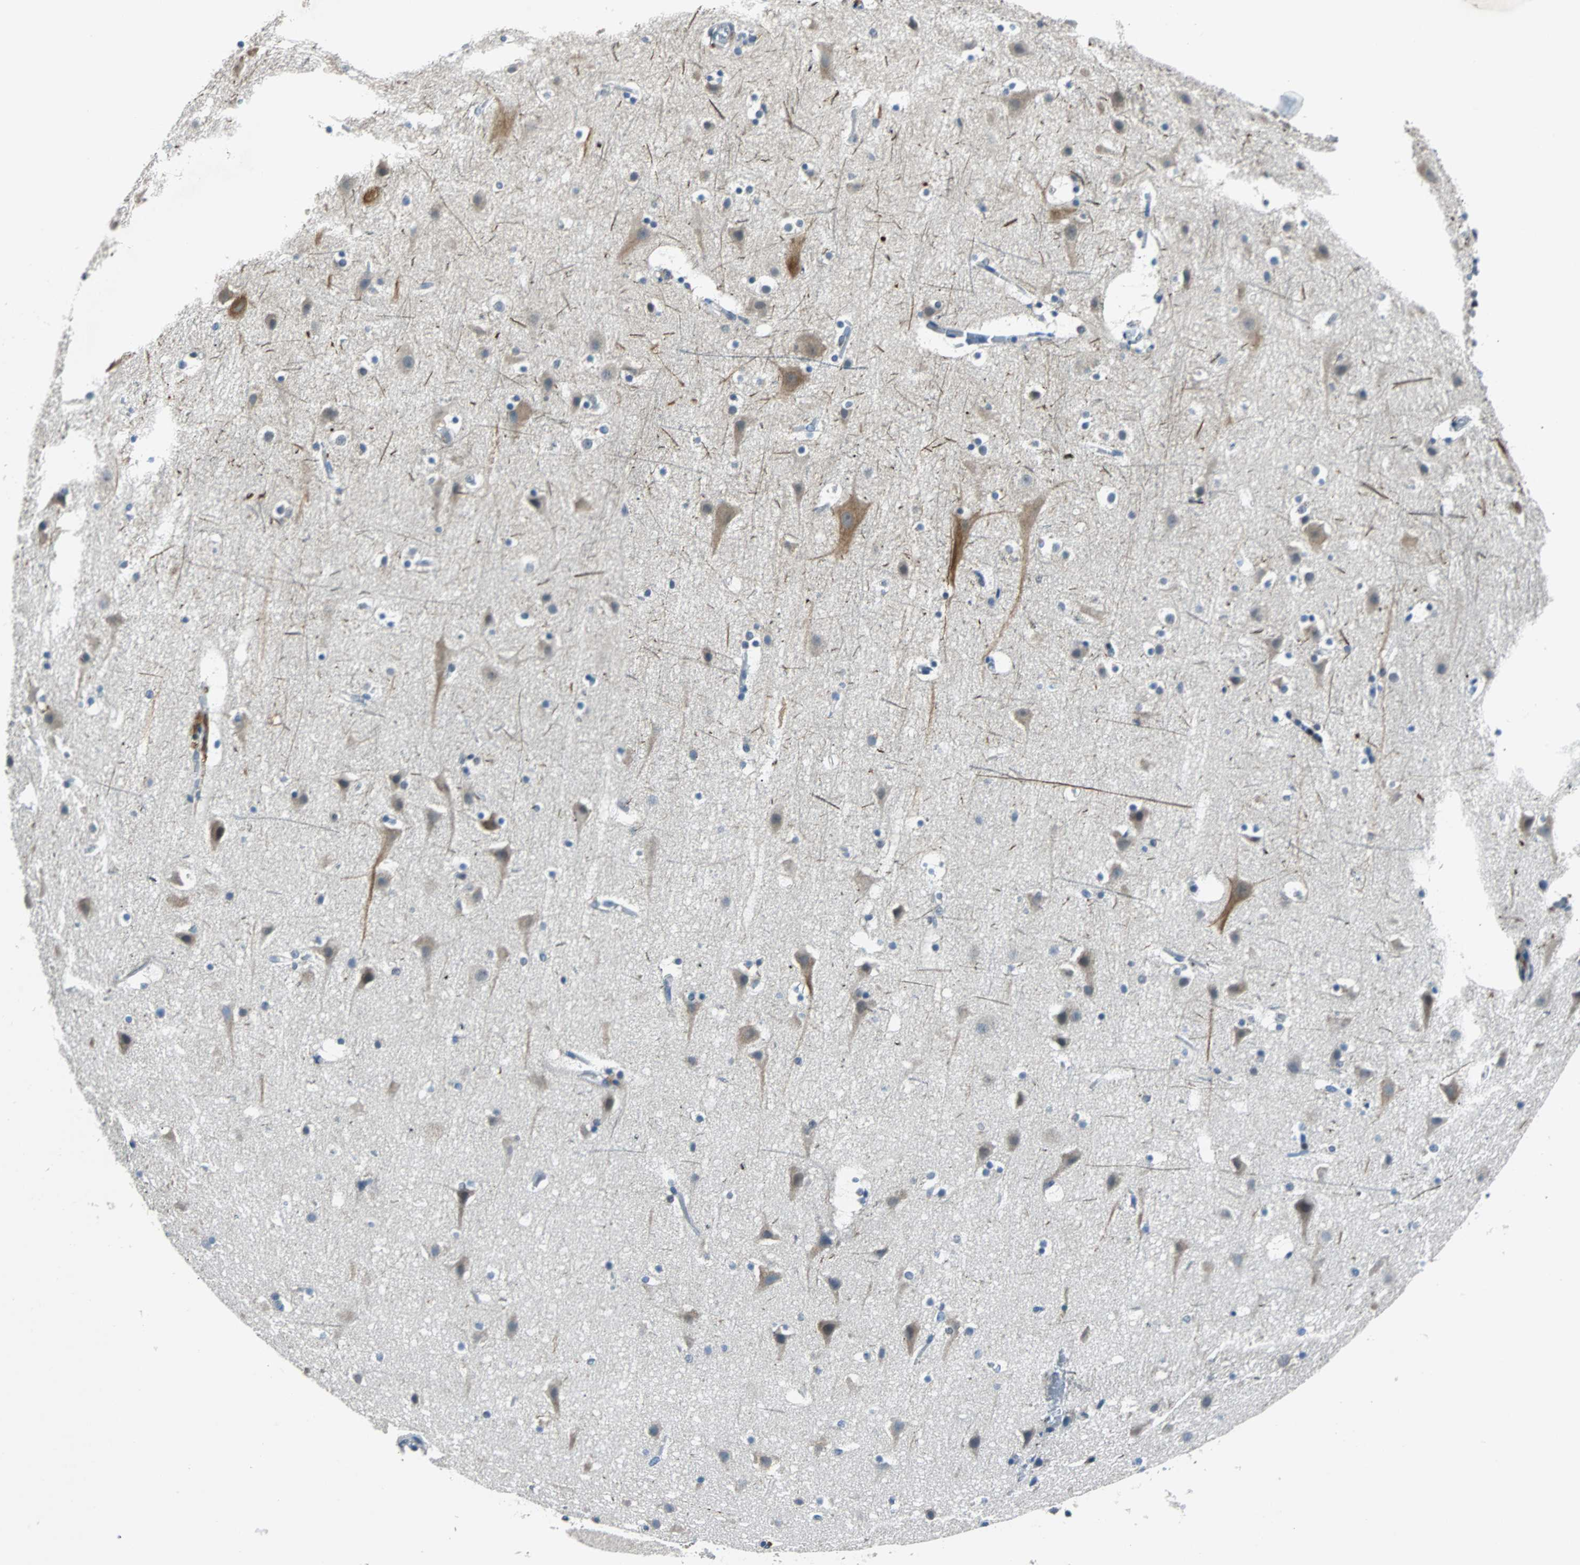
{"staining": {"intensity": "moderate", "quantity": "<25%", "location": "cytoplasmic/membranous,nuclear"}, "tissue": "cerebral cortex", "cell_type": "Endothelial cells", "image_type": "normal", "snomed": [{"axis": "morphology", "description": "Normal tissue, NOS"}, {"axis": "topography", "description": "Cerebral cortex"}], "caption": "This image displays benign cerebral cortex stained with IHC to label a protein in brown. The cytoplasmic/membranous,nuclear of endothelial cells show moderate positivity for the protein. Nuclei are counter-stained blue.", "gene": "USP28", "patient": {"sex": "male", "age": 45}}